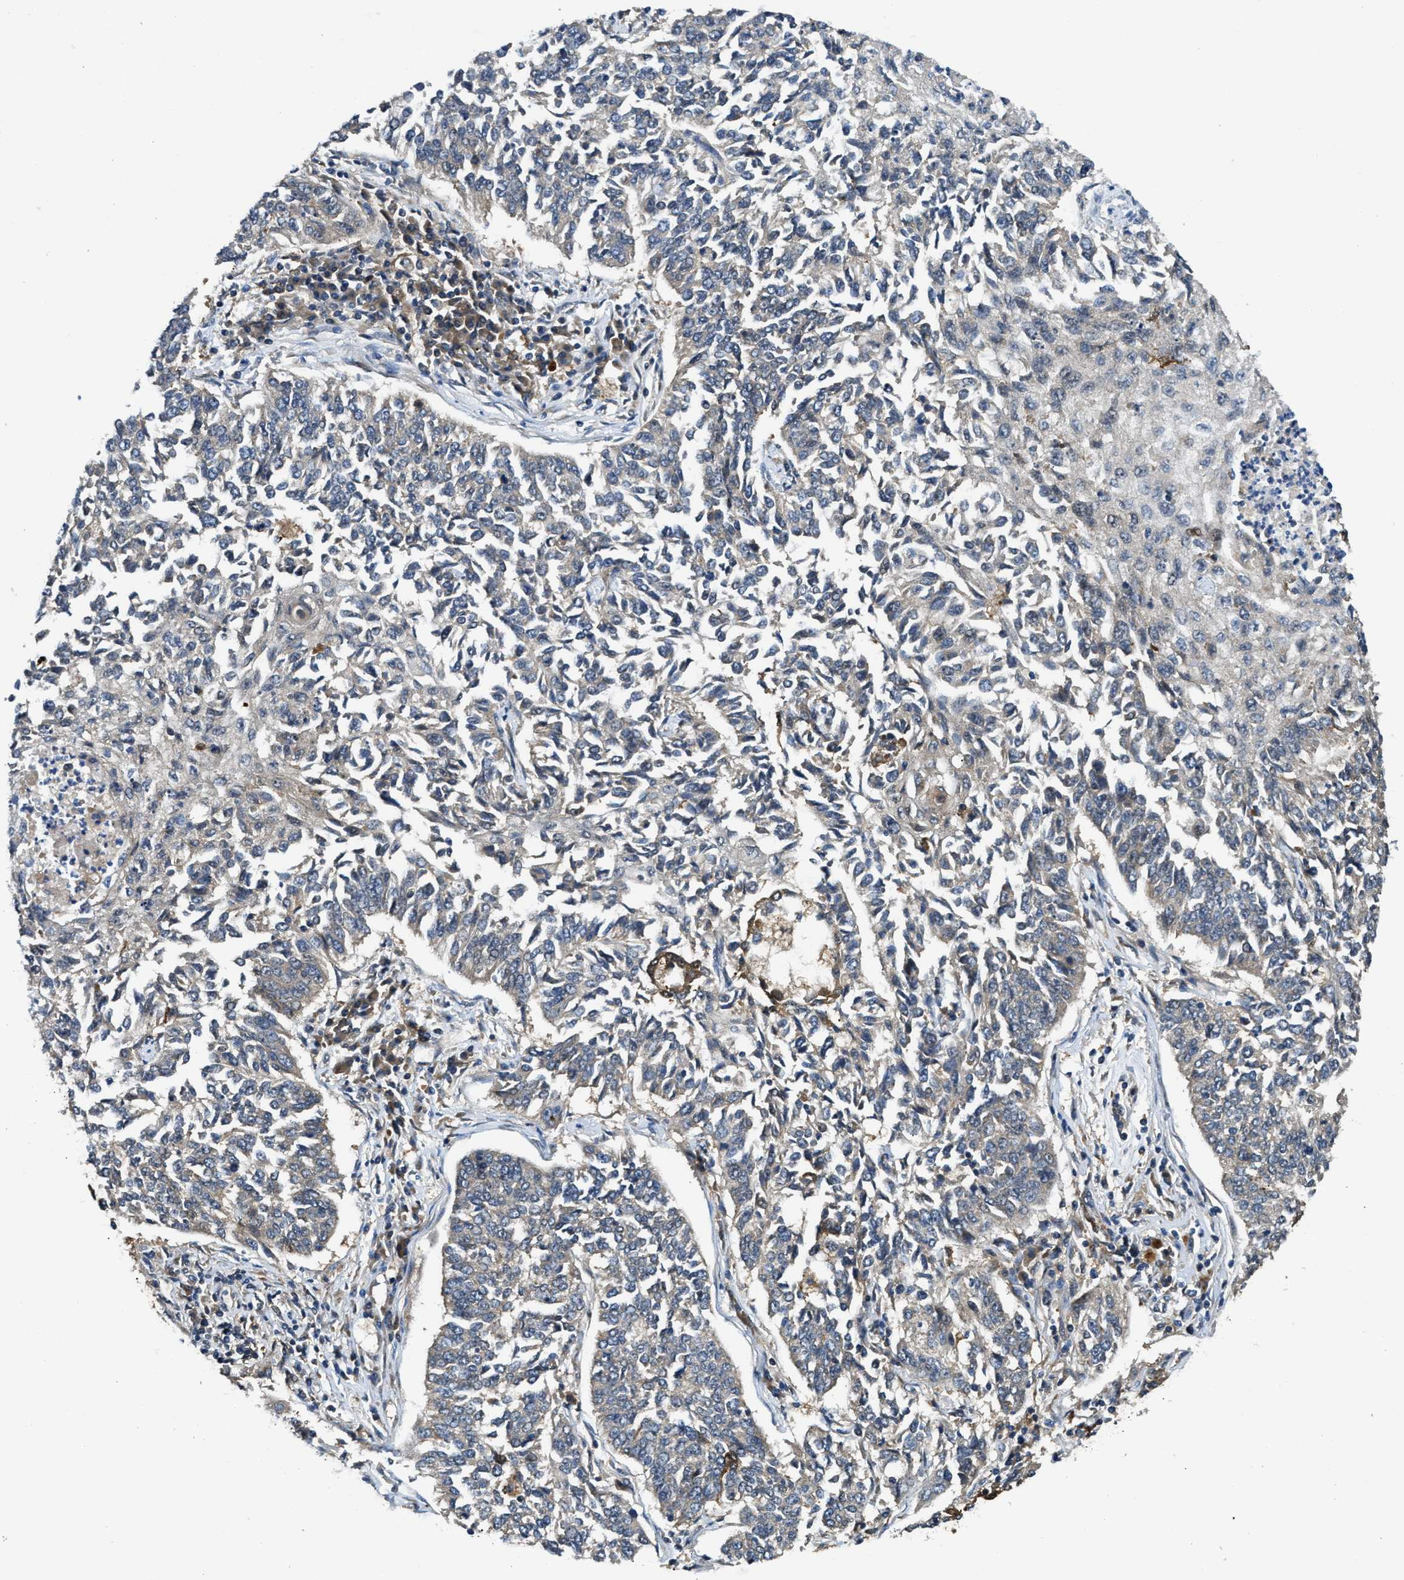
{"staining": {"intensity": "negative", "quantity": "none", "location": "none"}, "tissue": "lung cancer", "cell_type": "Tumor cells", "image_type": "cancer", "snomed": [{"axis": "morphology", "description": "Normal tissue, NOS"}, {"axis": "morphology", "description": "Squamous cell carcinoma, NOS"}, {"axis": "topography", "description": "Cartilage tissue"}, {"axis": "topography", "description": "Bronchus"}, {"axis": "topography", "description": "Lung"}], "caption": "IHC of human lung cancer displays no expression in tumor cells. (DAB immunohistochemistry with hematoxylin counter stain).", "gene": "PPA1", "patient": {"sex": "female", "age": 49}}